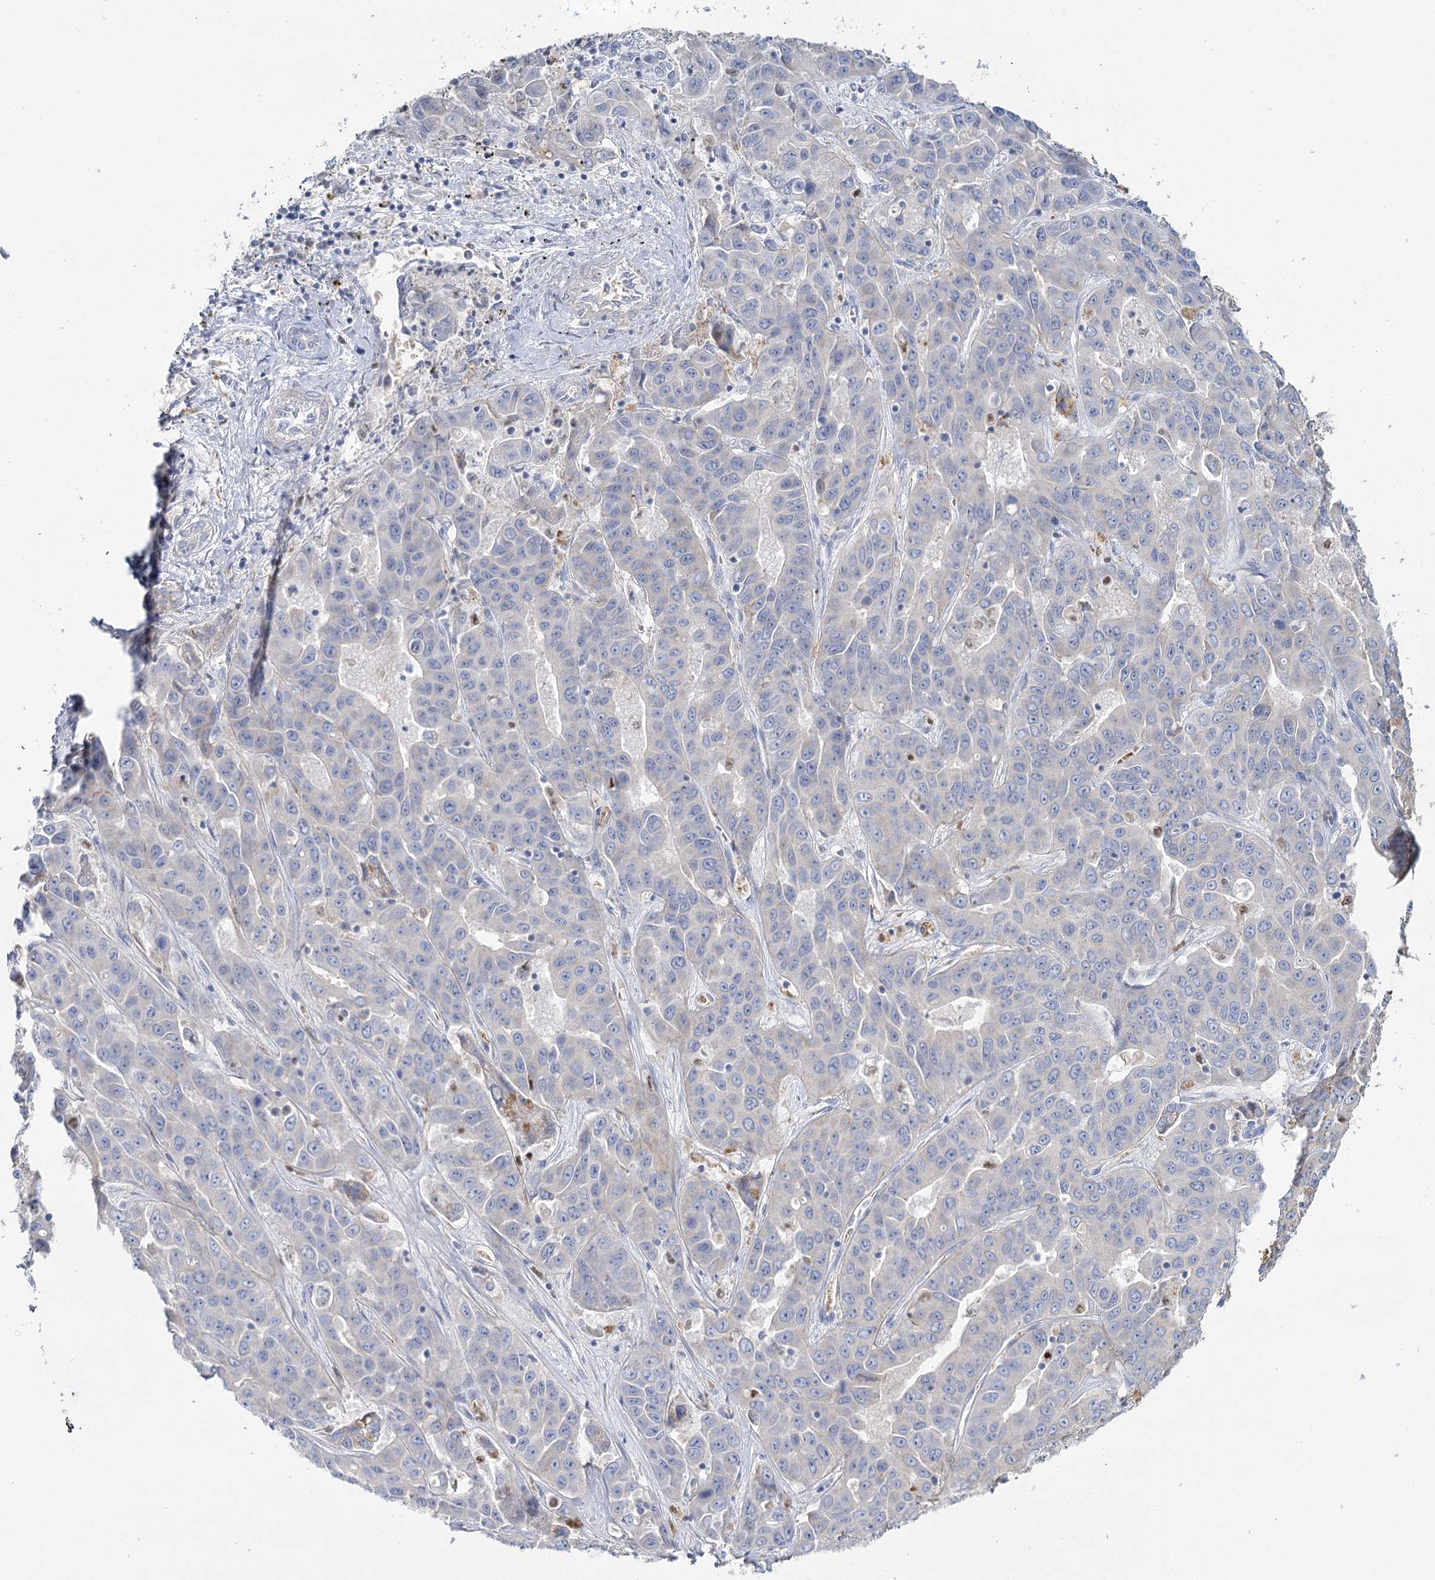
{"staining": {"intensity": "negative", "quantity": "none", "location": "none"}, "tissue": "liver cancer", "cell_type": "Tumor cells", "image_type": "cancer", "snomed": [{"axis": "morphology", "description": "Cholangiocarcinoma"}, {"axis": "topography", "description": "Liver"}], "caption": "High magnification brightfield microscopy of cholangiocarcinoma (liver) stained with DAB (3,3'-diaminobenzidine) (brown) and counterstained with hematoxylin (blue): tumor cells show no significant staining. (Stains: DAB IHC with hematoxylin counter stain, Microscopy: brightfield microscopy at high magnification).", "gene": "IGSF3", "patient": {"sex": "female", "age": 52}}